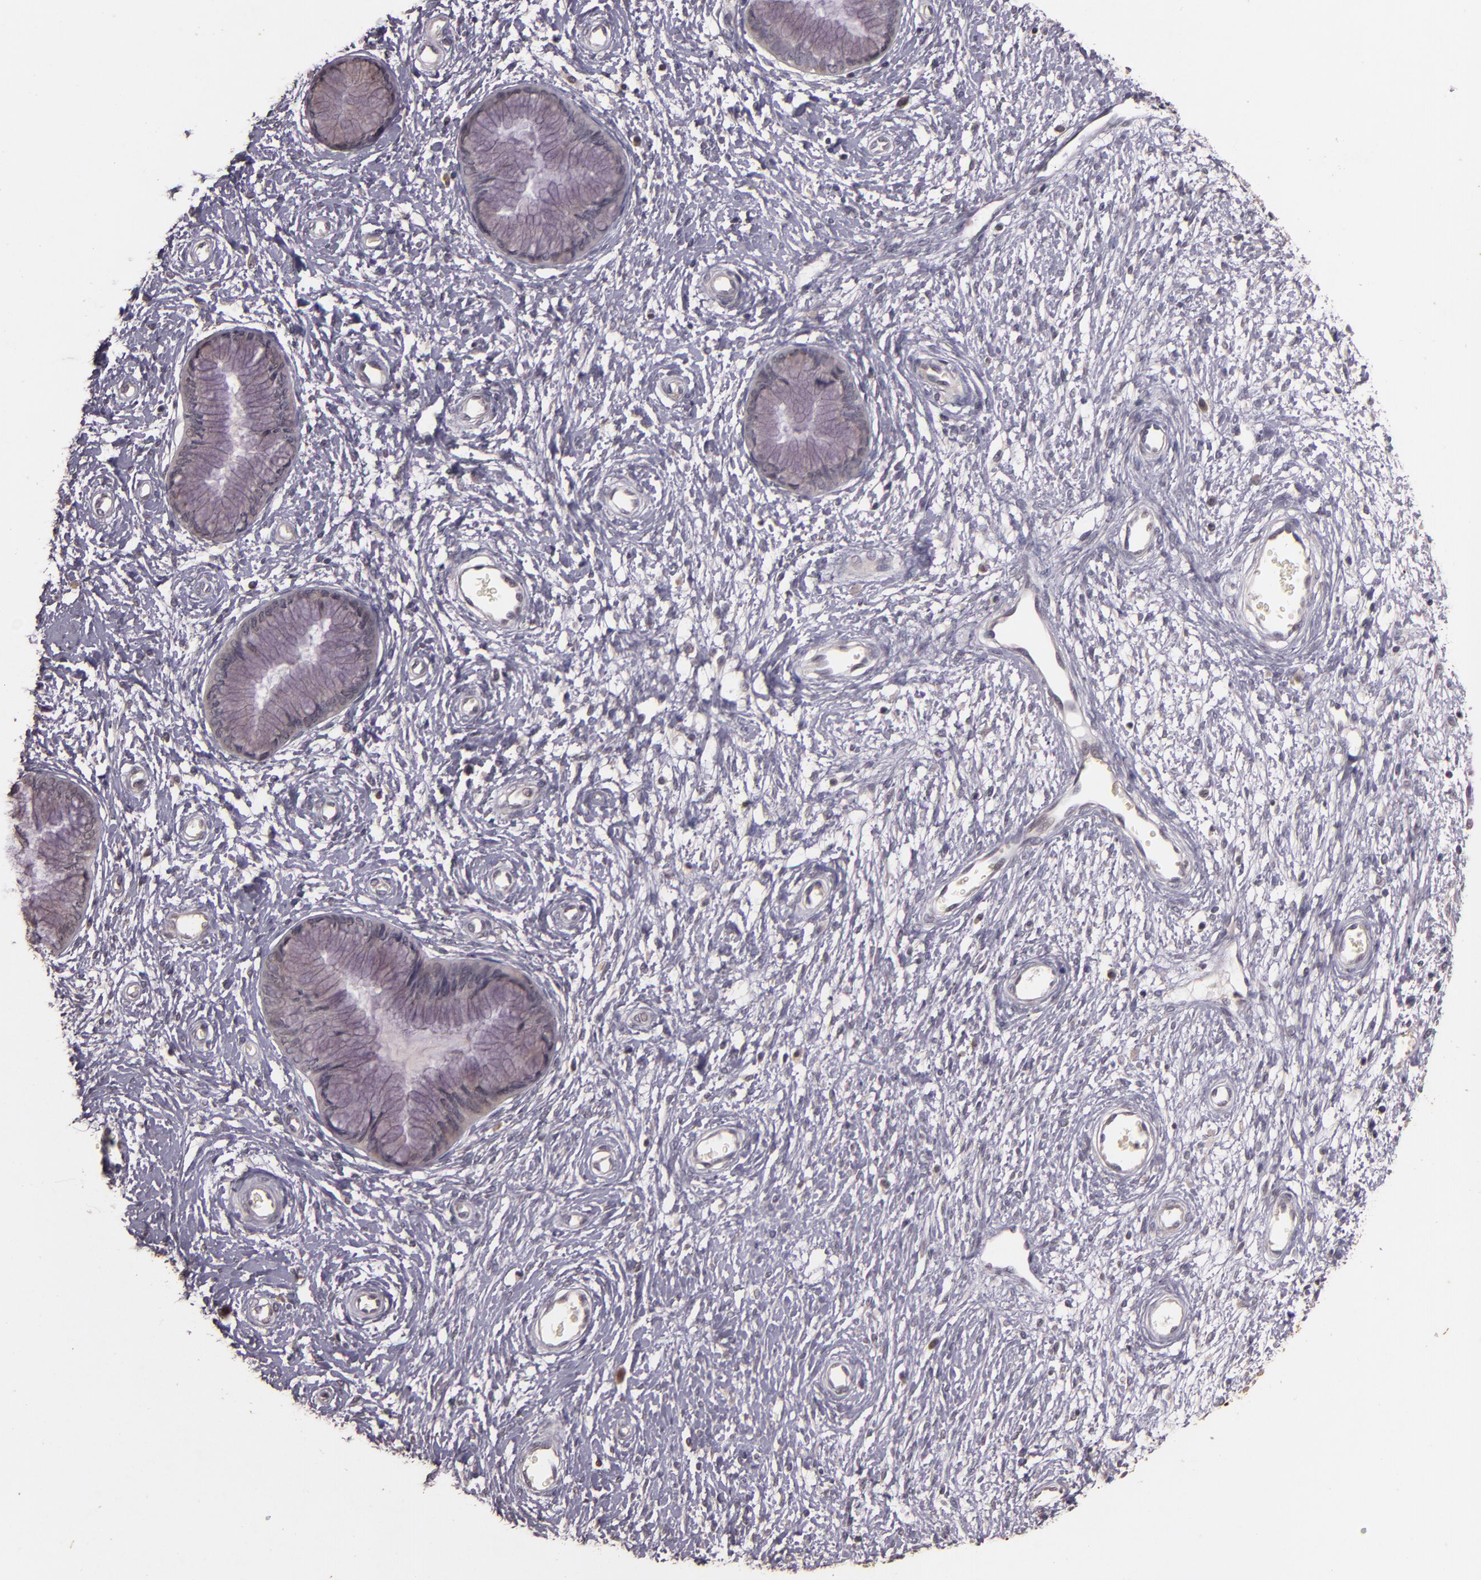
{"staining": {"intensity": "negative", "quantity": "none", "location": "none"}, "tissue": "cervix", "cell_type": "Glandular cells", "image_type": "normal", "snomed": [{"axis": "morphology", "description": "Normal tissue, NOS"}, {"axis": "topography", "description": "Cervix"}], "caption": "Immunohistochemical staining of benign human cervix exhibits no significant expression in glandular cells.", "gene": "TFF1", "patient": {"sex": "female", "age": 55}}